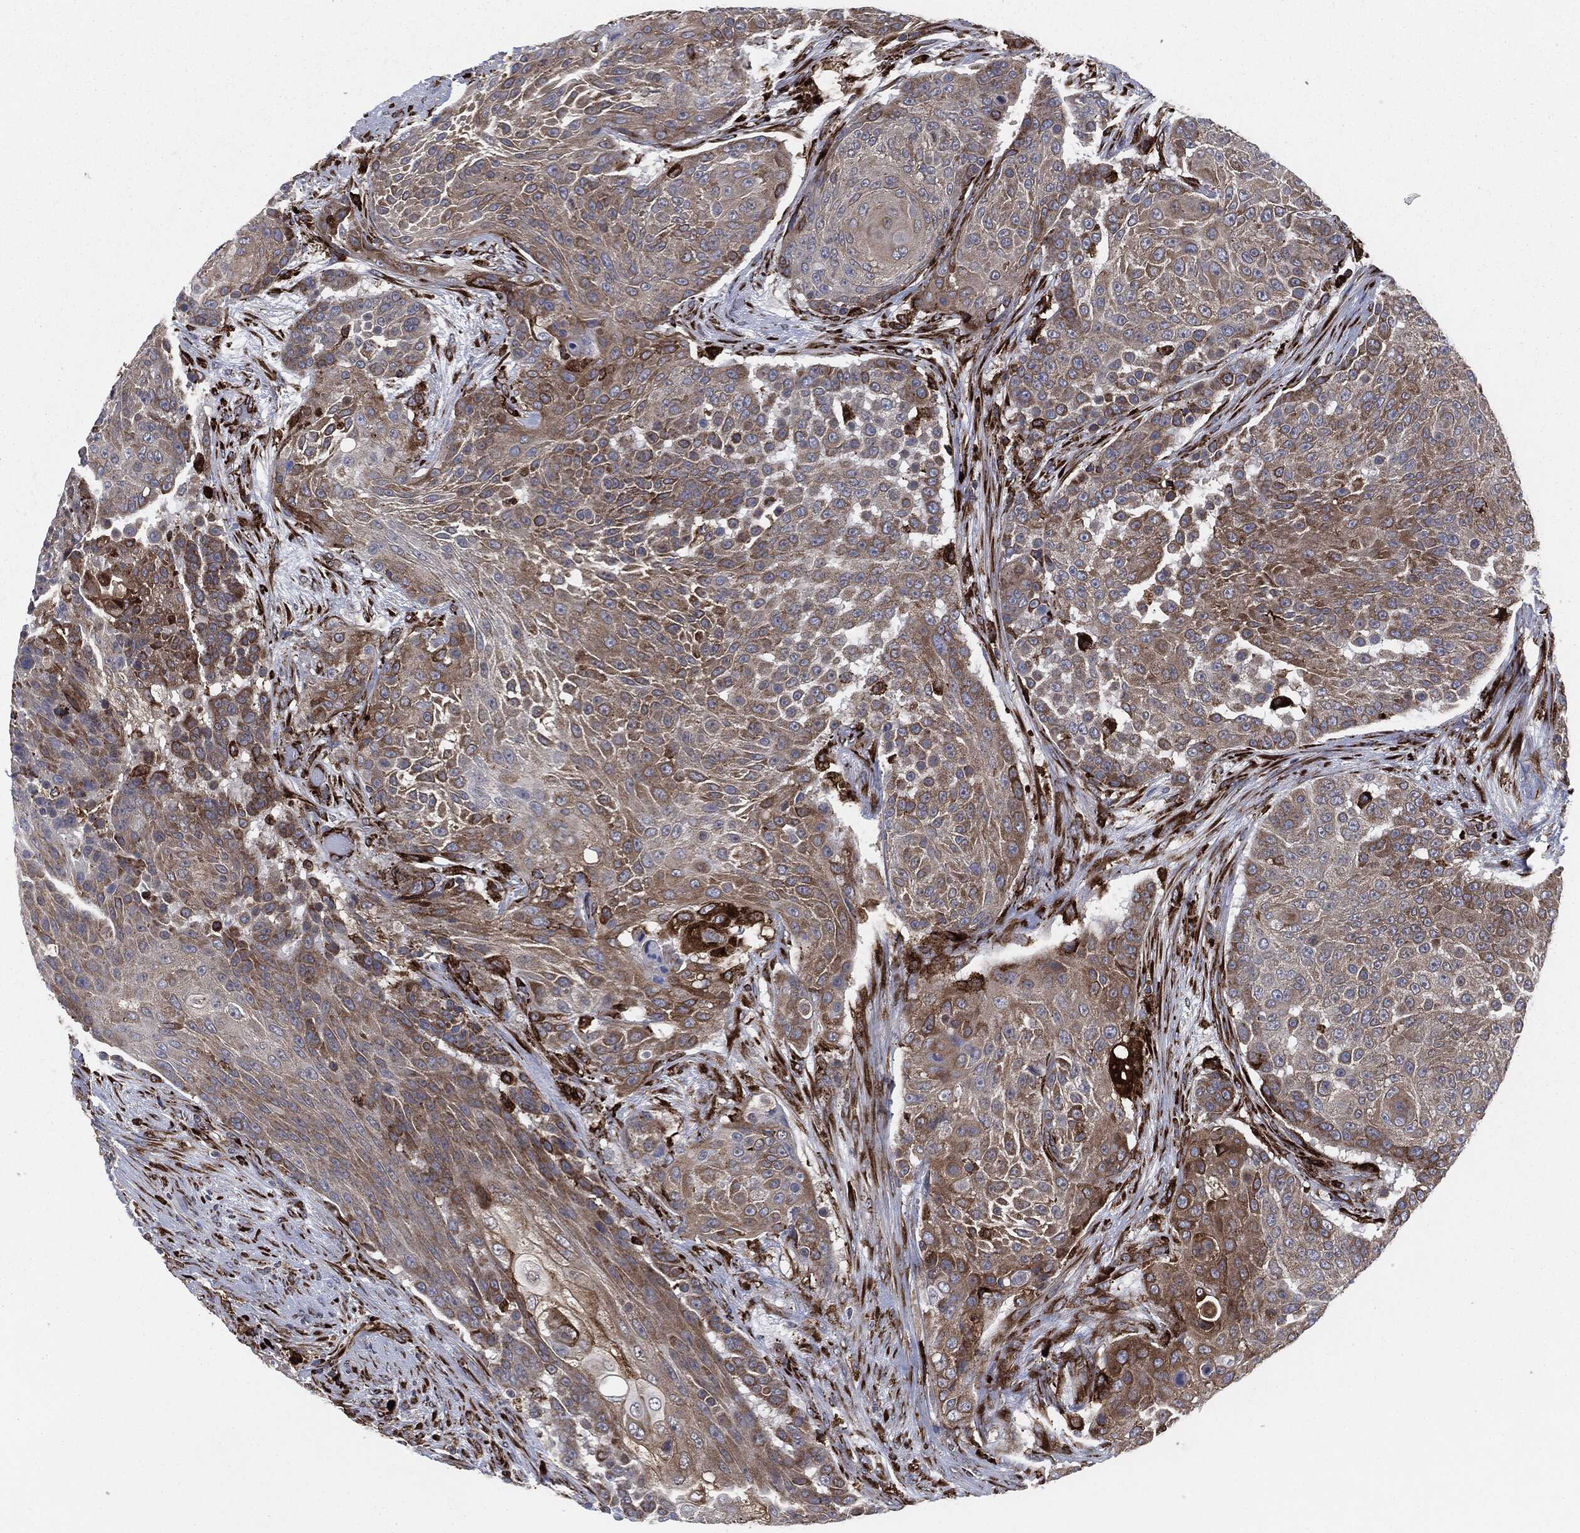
{"staining": {"intensity": "strong", "quantity": "25%-75%", "location": "cytoplasmic/membranous"}, "tissue": "urothelial cancer", "cell_type": "Tumor cells", "image_type": "cancer", "snomed": [{"axis": "morphology", "description": "Urothelial carcinoma, High grade"}, {"axis": "topography", "description": "Urinary bladder"}], "caption": "The immunohistochemical stain labels strong cytoplasmic/membranous positivity in tumor cells of urothelial carcinoma (high-grade) tissue. Ihc stains the protein in brown and the nuclei are stained blue.", "gene": "CALR", "patient": {"sex": "female", "age": 63}}